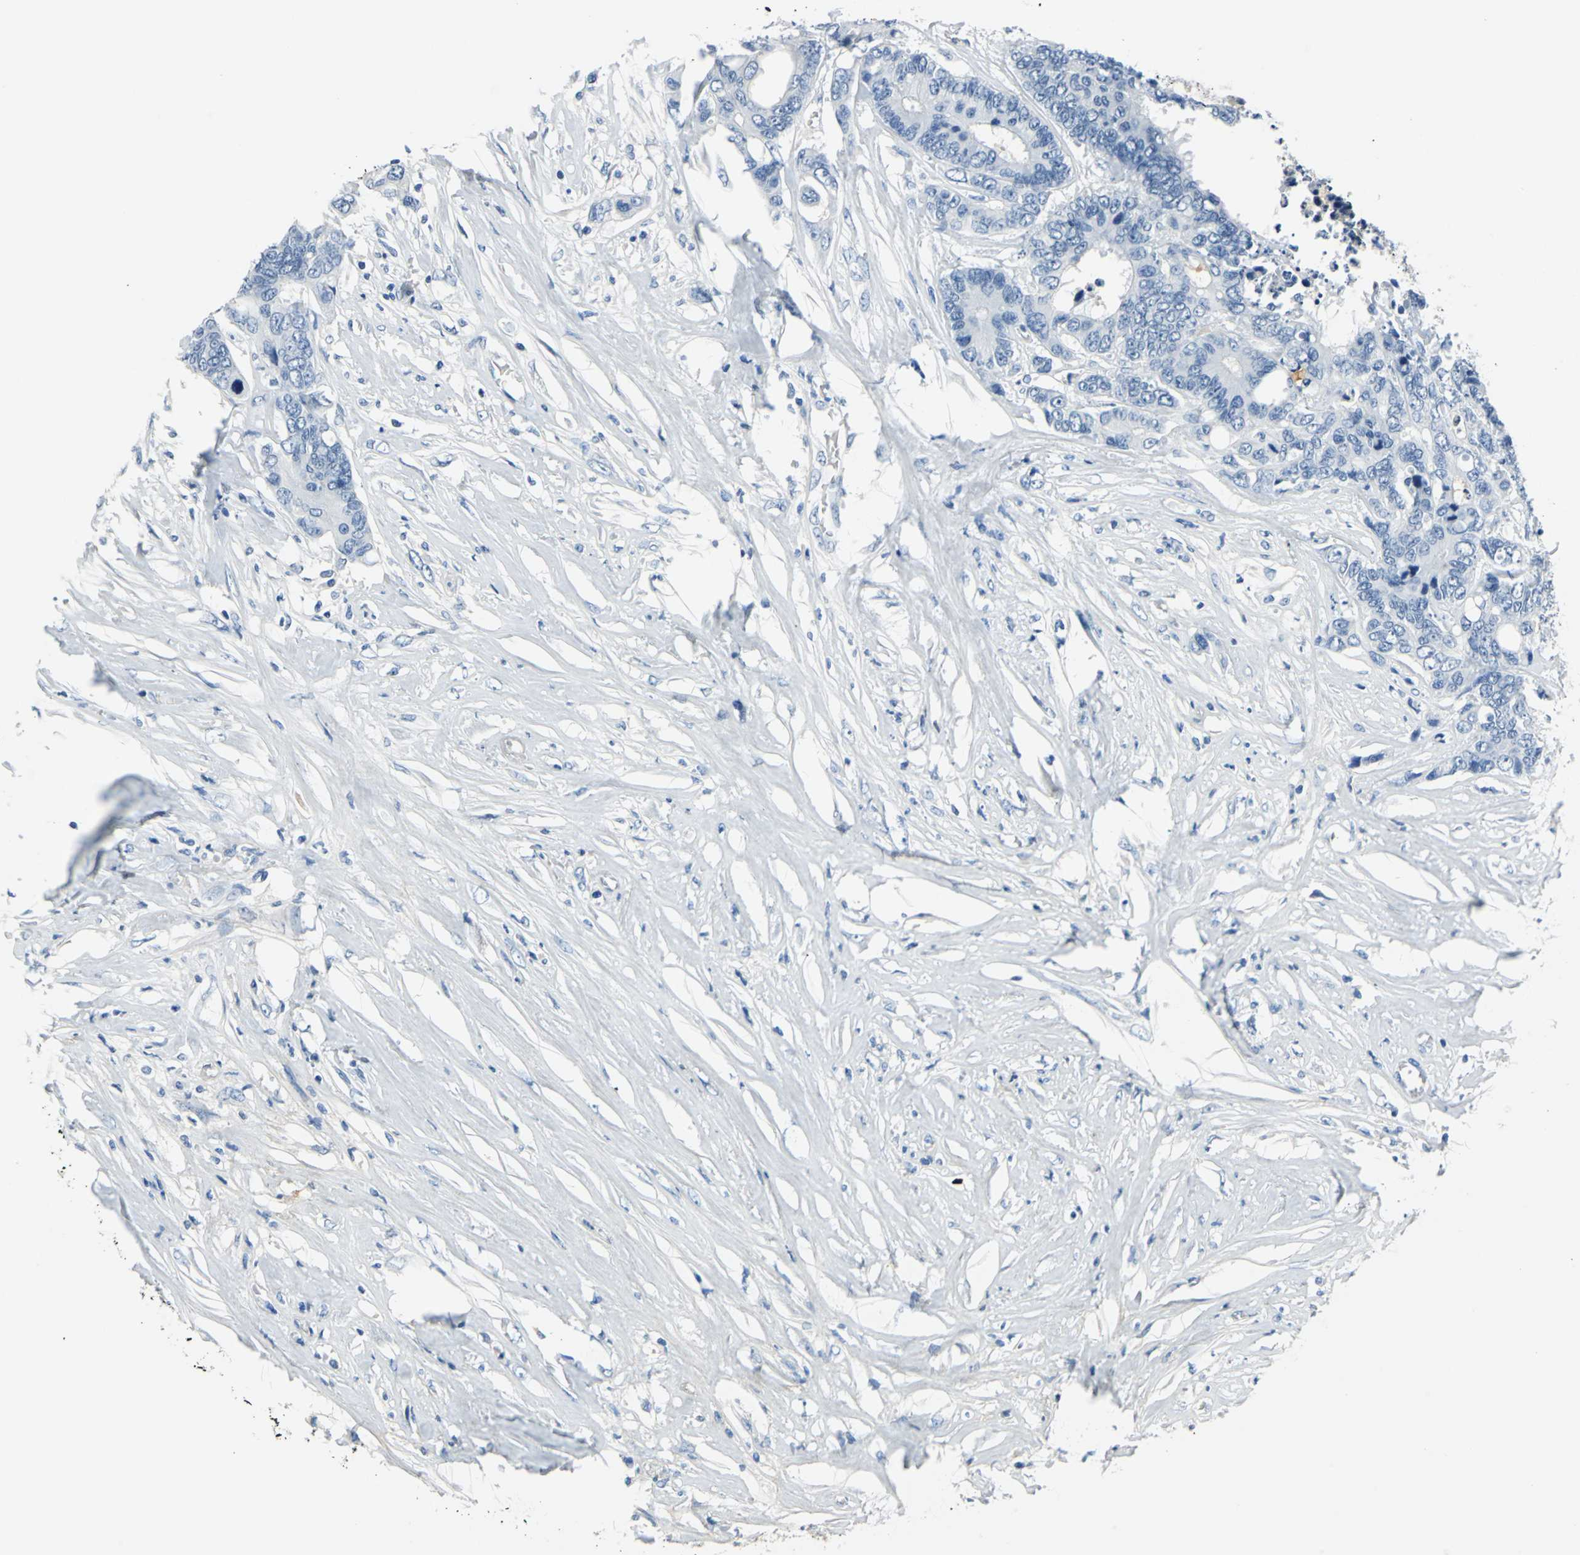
{"staining": {"intensity": "negative", "quantity": "none", "location": "none"}, "tissue": "colorectal cancer", "cell_type": "Tumor cells", "image_type": "cancer", "snomed": [{"axis": "morphology", "description": "Adenocarcinoma, NOS"}, {"axis": "topography", "description": "Rectum"}], "caption": "An immunohistochemistry (IHC) image of colorectal cancer is shown. There is no staining in tumor cells of colorectal cancer. (DAB immunohistochemistry (IHC), high magnification).", "gene": "ALB", "patient": {"sex": "male", "age": 55}}